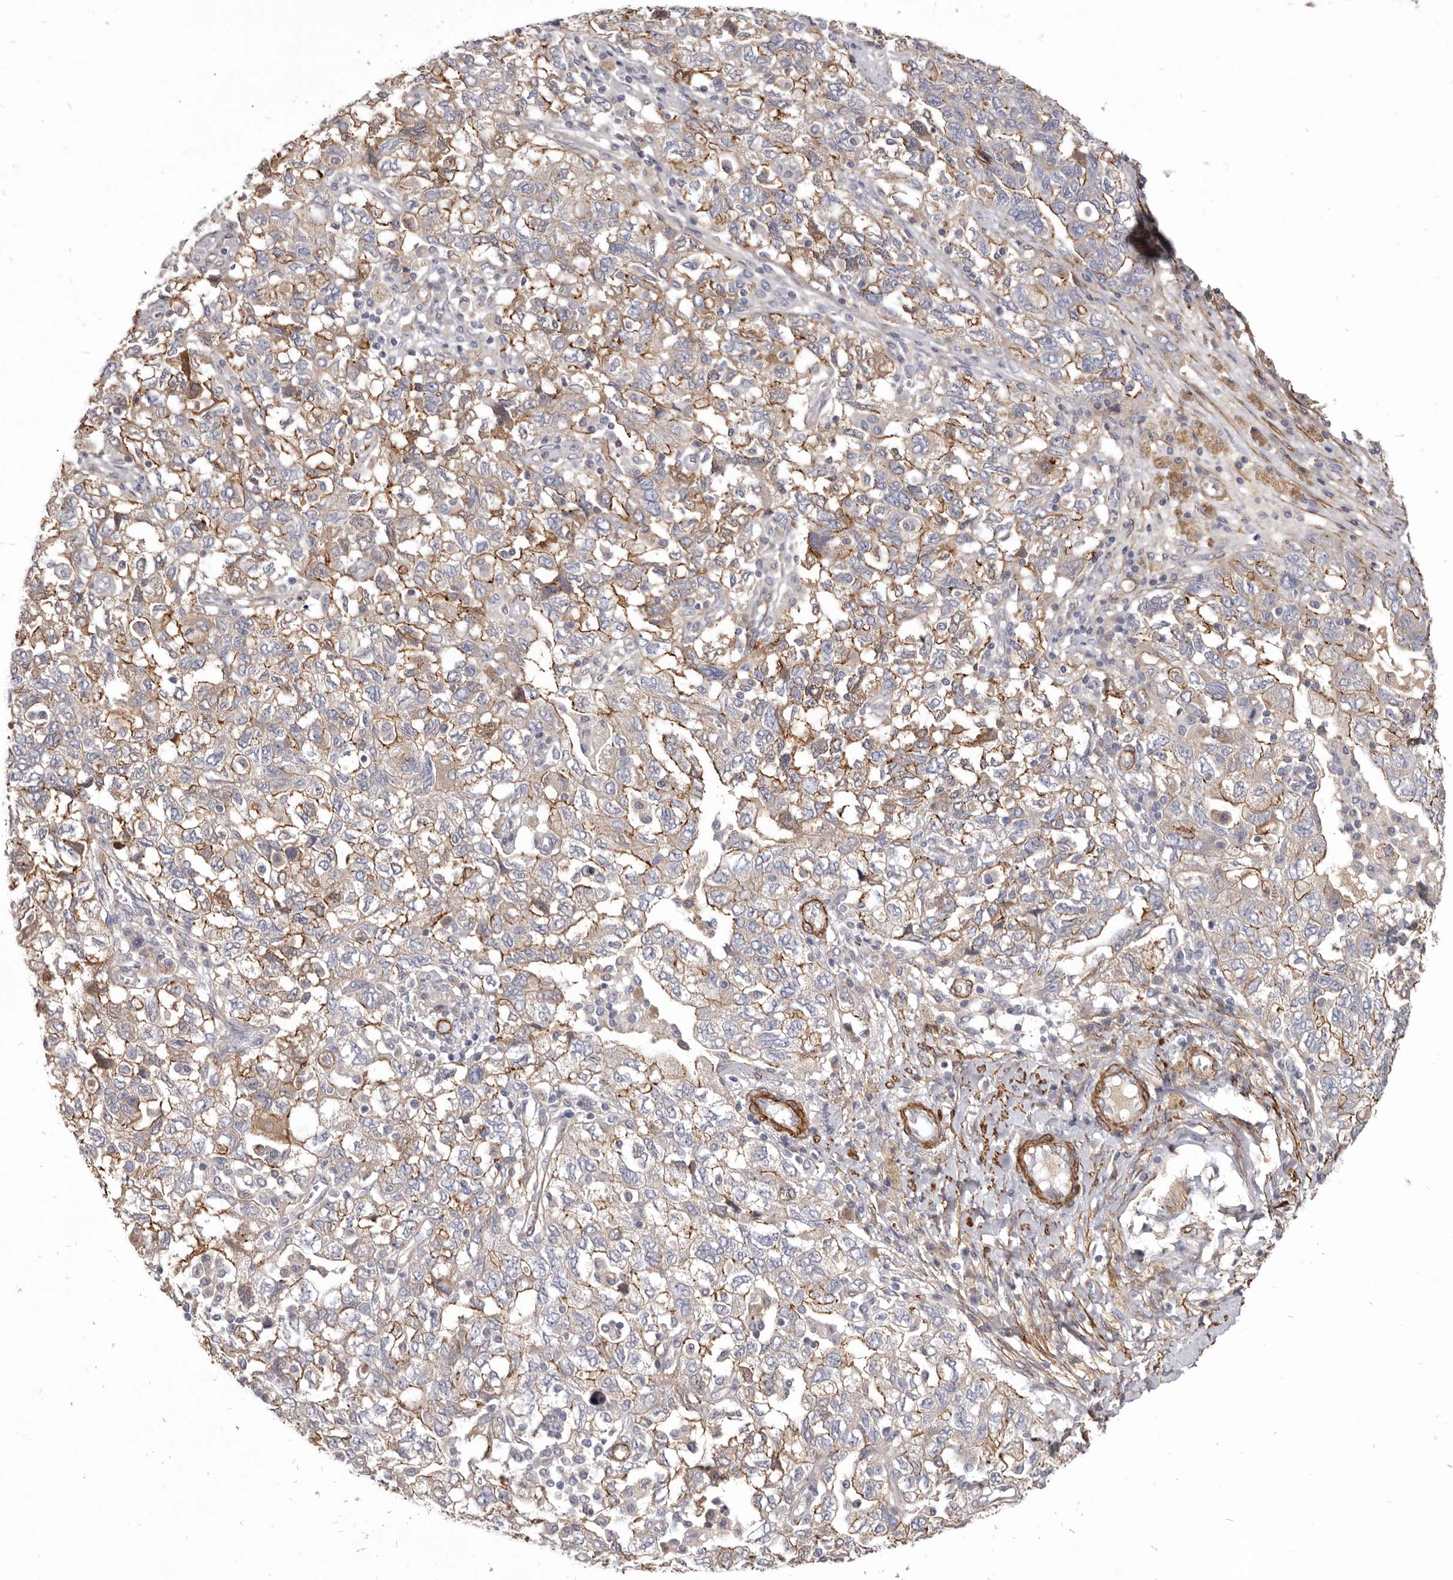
{"staining": {"intensity": "moderate", "quantity": "25%-75%", "location": "cytoplasmic/membranous"}, "tissue": "ovarian cancer", "cell_type": "Tumor cells", "image_type": "cancer", "snomed": [{"axis": "morphology", "description": "Carcinoma, NOS"}, {"axis": "morphology", "description": "Cystadenocarcinoma, serous, NOS"}, {"axis": "topography", "description": "Ovary"}], "caption": "Brown immunohistochemical staining in ovarian serous cystadenocarcinoma displays moderate cytoplasmic/membranous staining in approximately 25%-75% of tumor cells.", "gene": "CGN", "patient": {"sex": "female", "age": 69}}